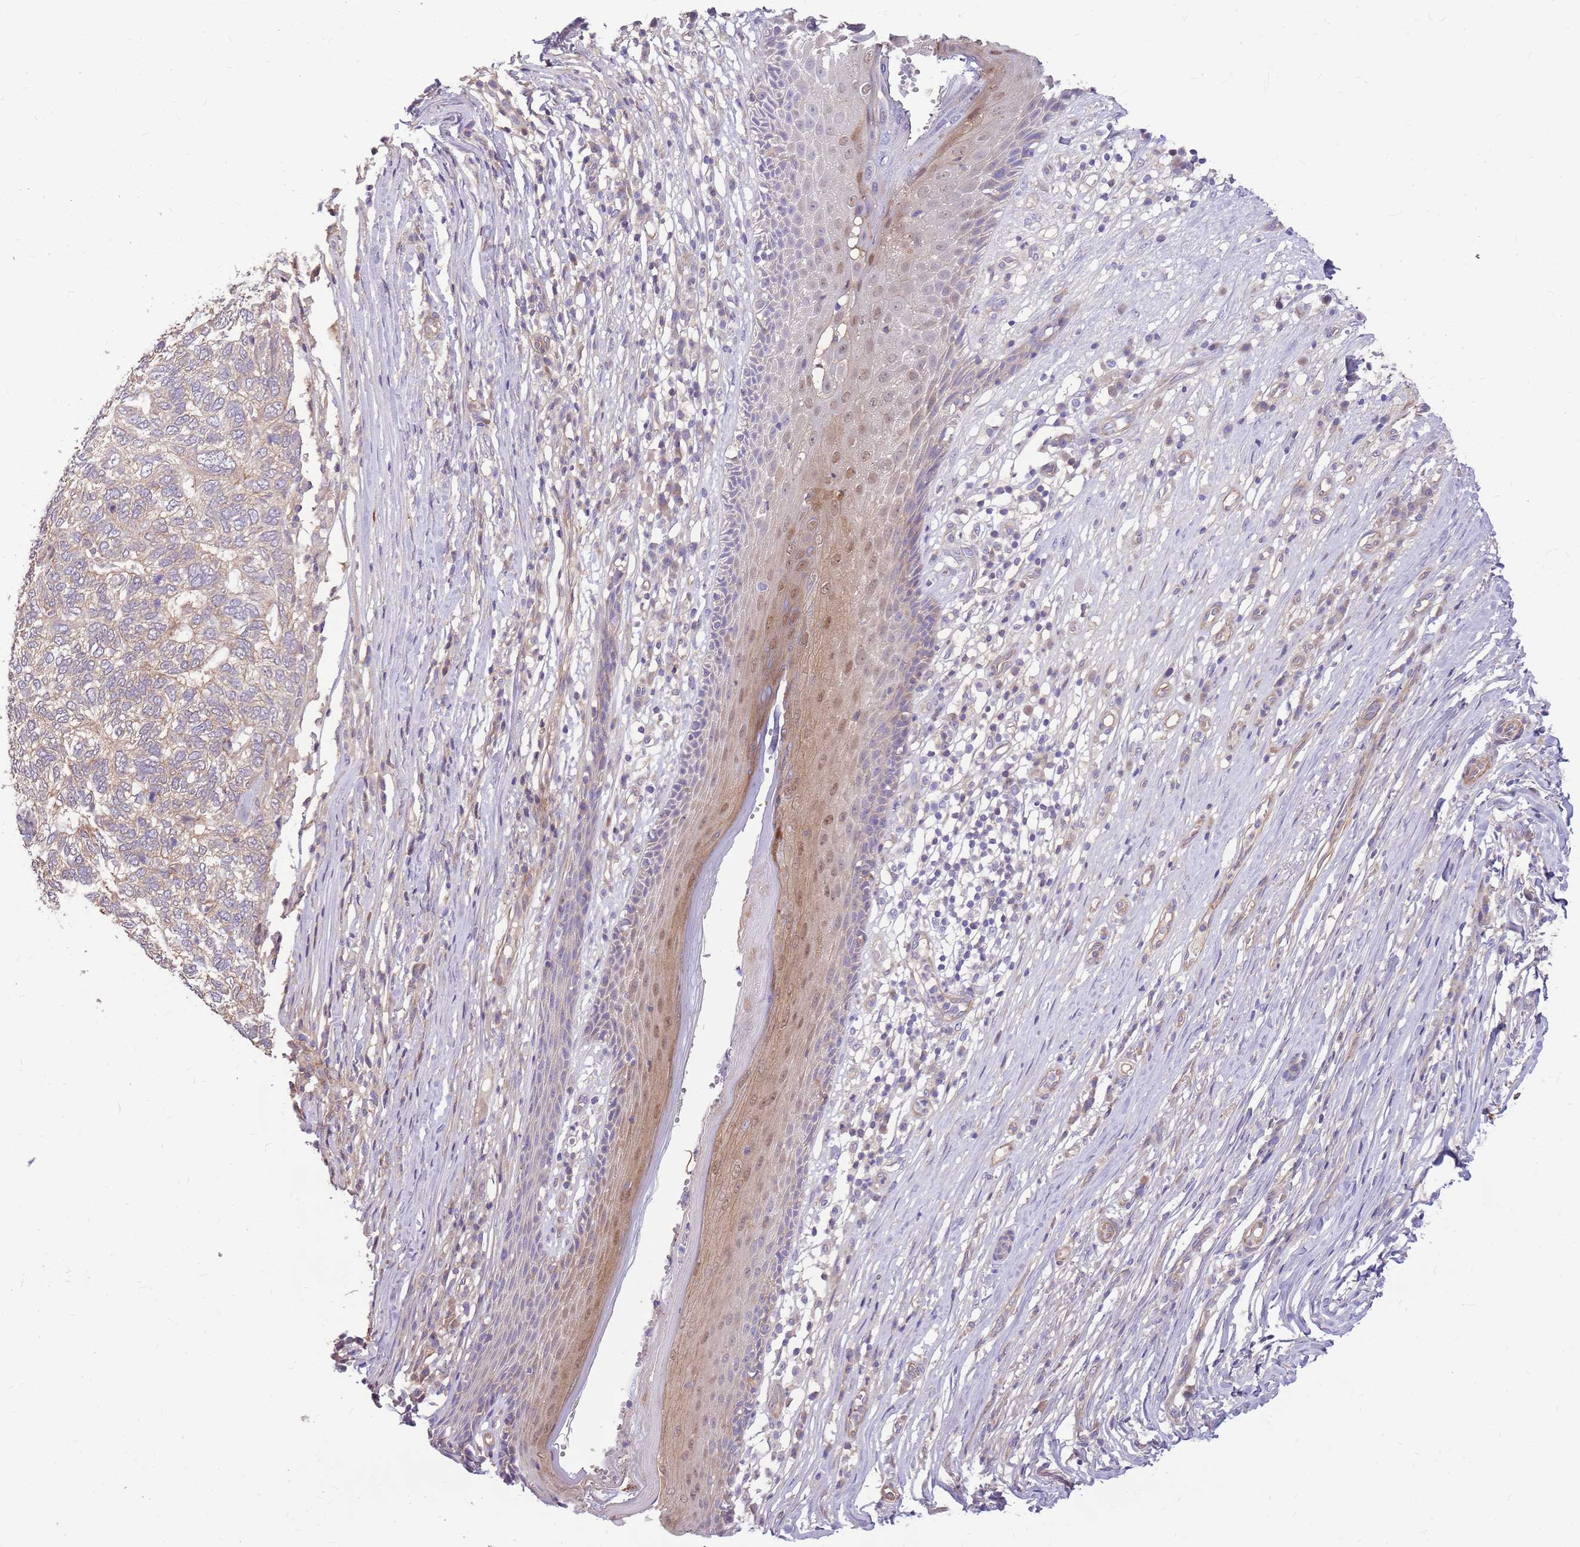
{"staining": {"intensity": "weak", "quantity": ">75%", "location": "cytoplasmic/membranous"}, "tissue": "skin cancer", "cell_type": "Tumor cells", "image_type": "cancer", "snomed": [{"axis": "morphology", "description": "Basal cell carcinoma"}, {"axis": "topography", "description": "Skin"}], "caption": "Weak cytoplasmic/membranous staining for a protein is seen in about >75% of tumor cells of basal cell carcinoma (skin) using immunohistochemistry (IHC).", "gene": "MVD", "patient": {"sex": "female", "age": 65}}